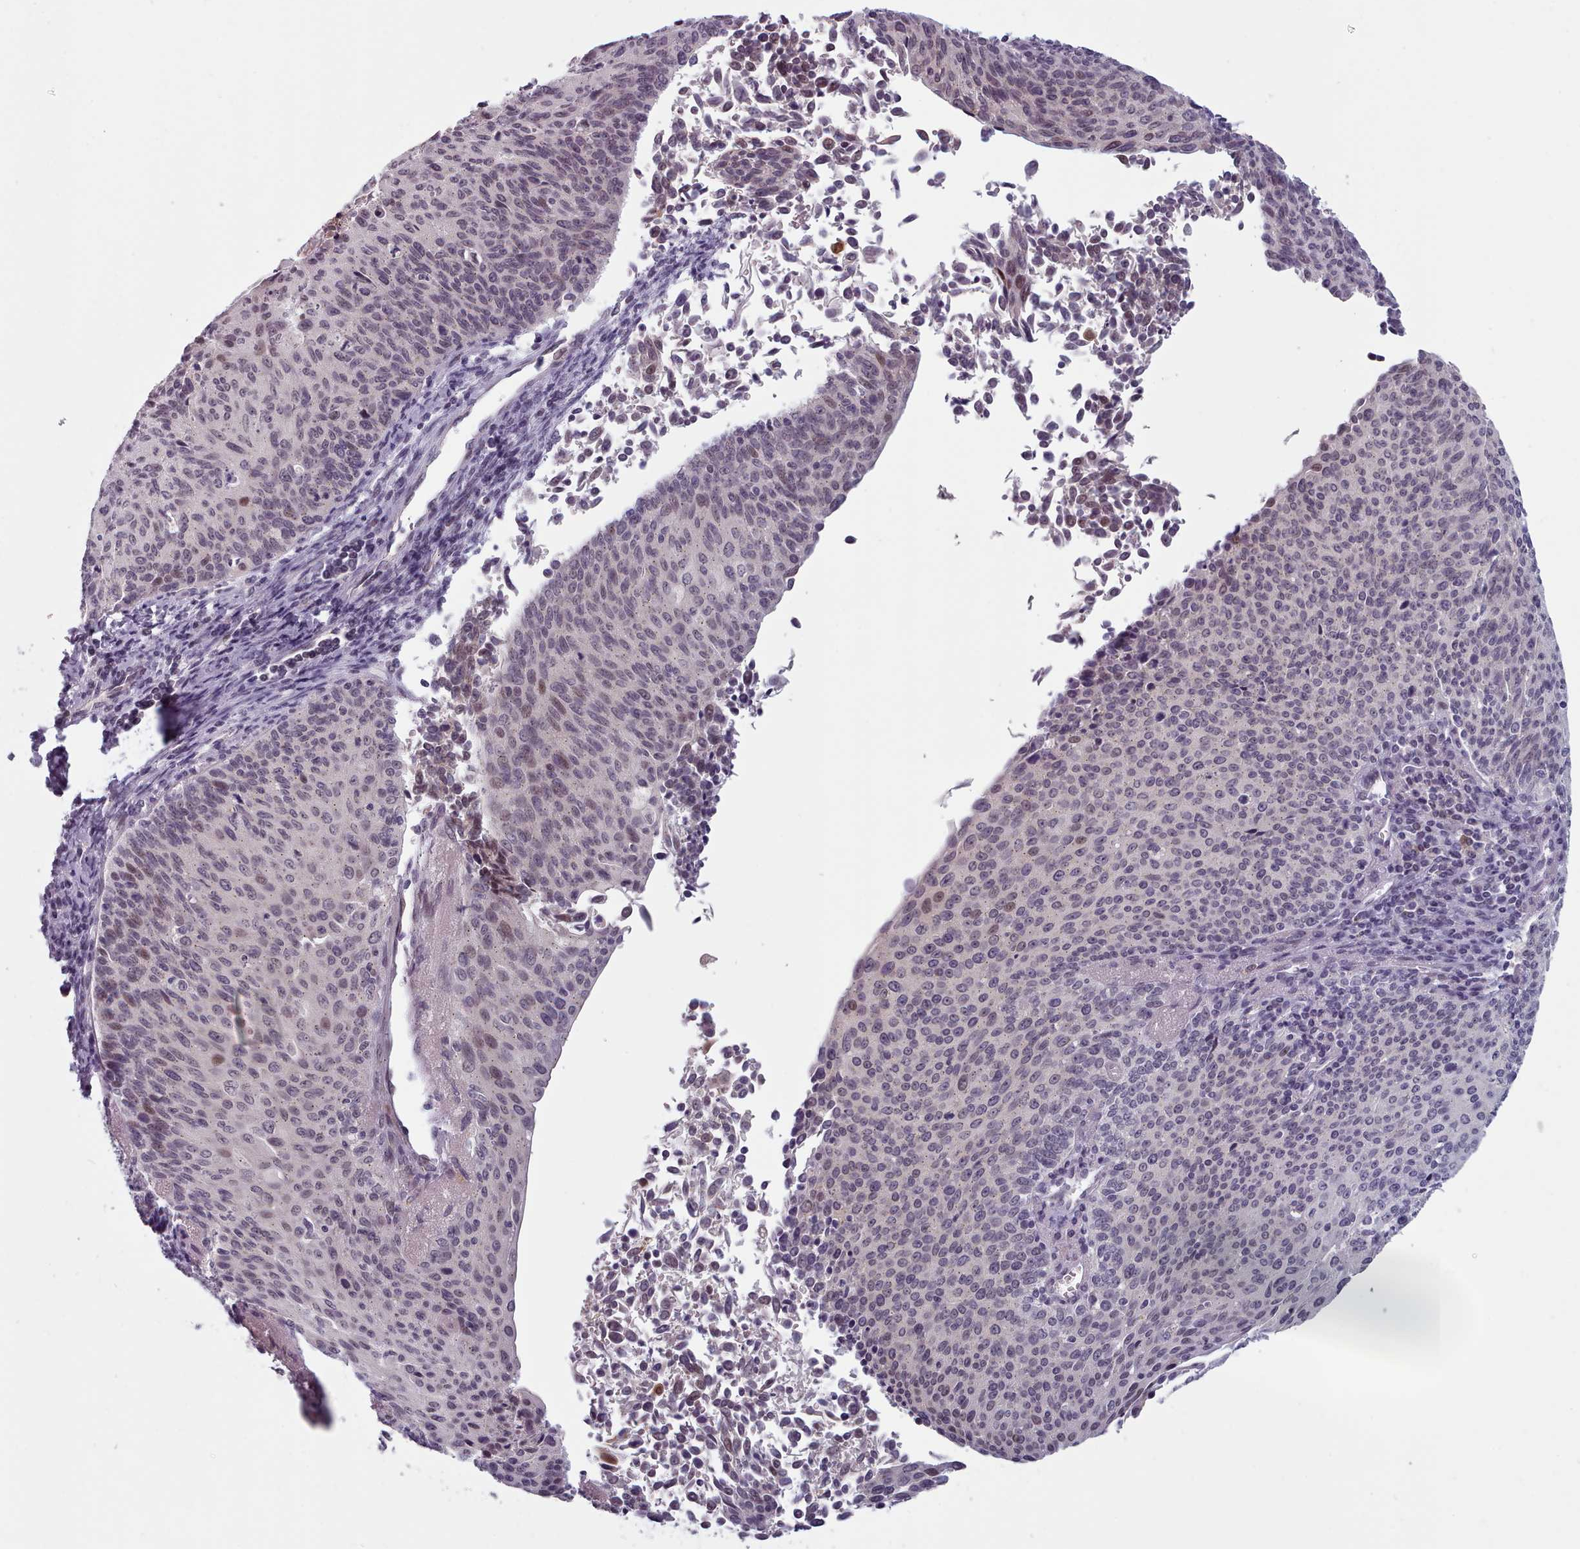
{"staining": {"intensity": "weak", "quantity": "25%-75%", "location": "nuclear"}, "tissue": "cervical cancer", "cell_type": "Tumor cells", "image_type": "cancer", "snomed": [{"axis": "morphology", "description": "Squamous cell carcinoma, NOS"}, {"axis": "topography", "description": "Cervix"}], "caption": "Cervical squamous cell carcinoma stained for a protein reveals weak nuclear positivity in tumor cells.", "gene": "PBX4", "patient": {"sex": "female", "age": 55}}